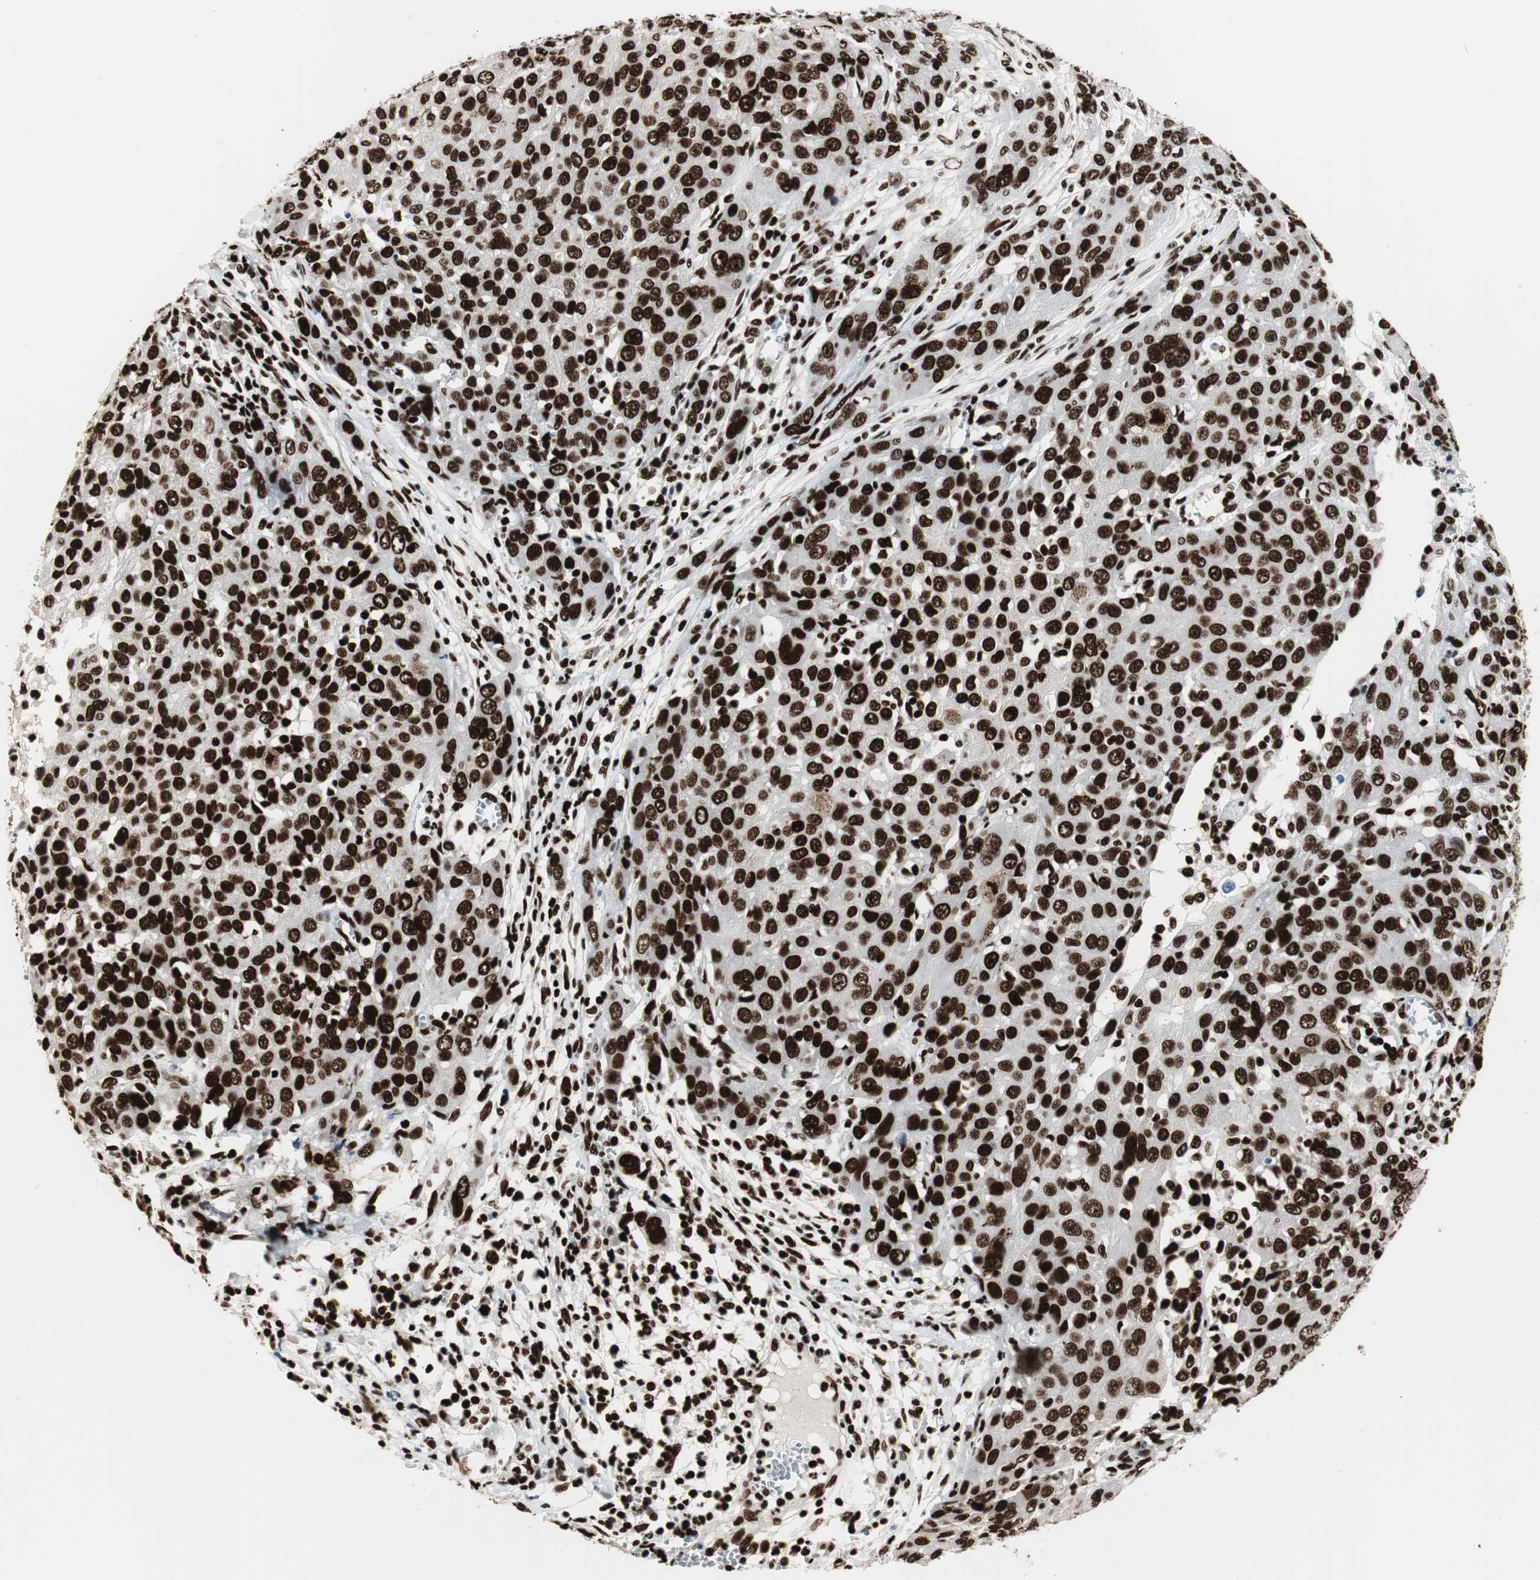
{"staining": {"intensity": "strong", "quantity": ">75%", "location": "nuclear"}, "tissue": "ovarian cancer", "cell_type": "Tumor cells", "image_type": "cancer", "snomed": [{"axis": "morphology", "description": "Carcinoma, endometroid"}, {"axis": "topography", "description": "Ovary"}], "caption": "Tumor cells demonstrate high levels of strong nuclear positivity in about >75% of cells in human ovarian endometroid carcinoma.", "gene": "MTA2", "patient": {"sex": "female", "age": 50}}